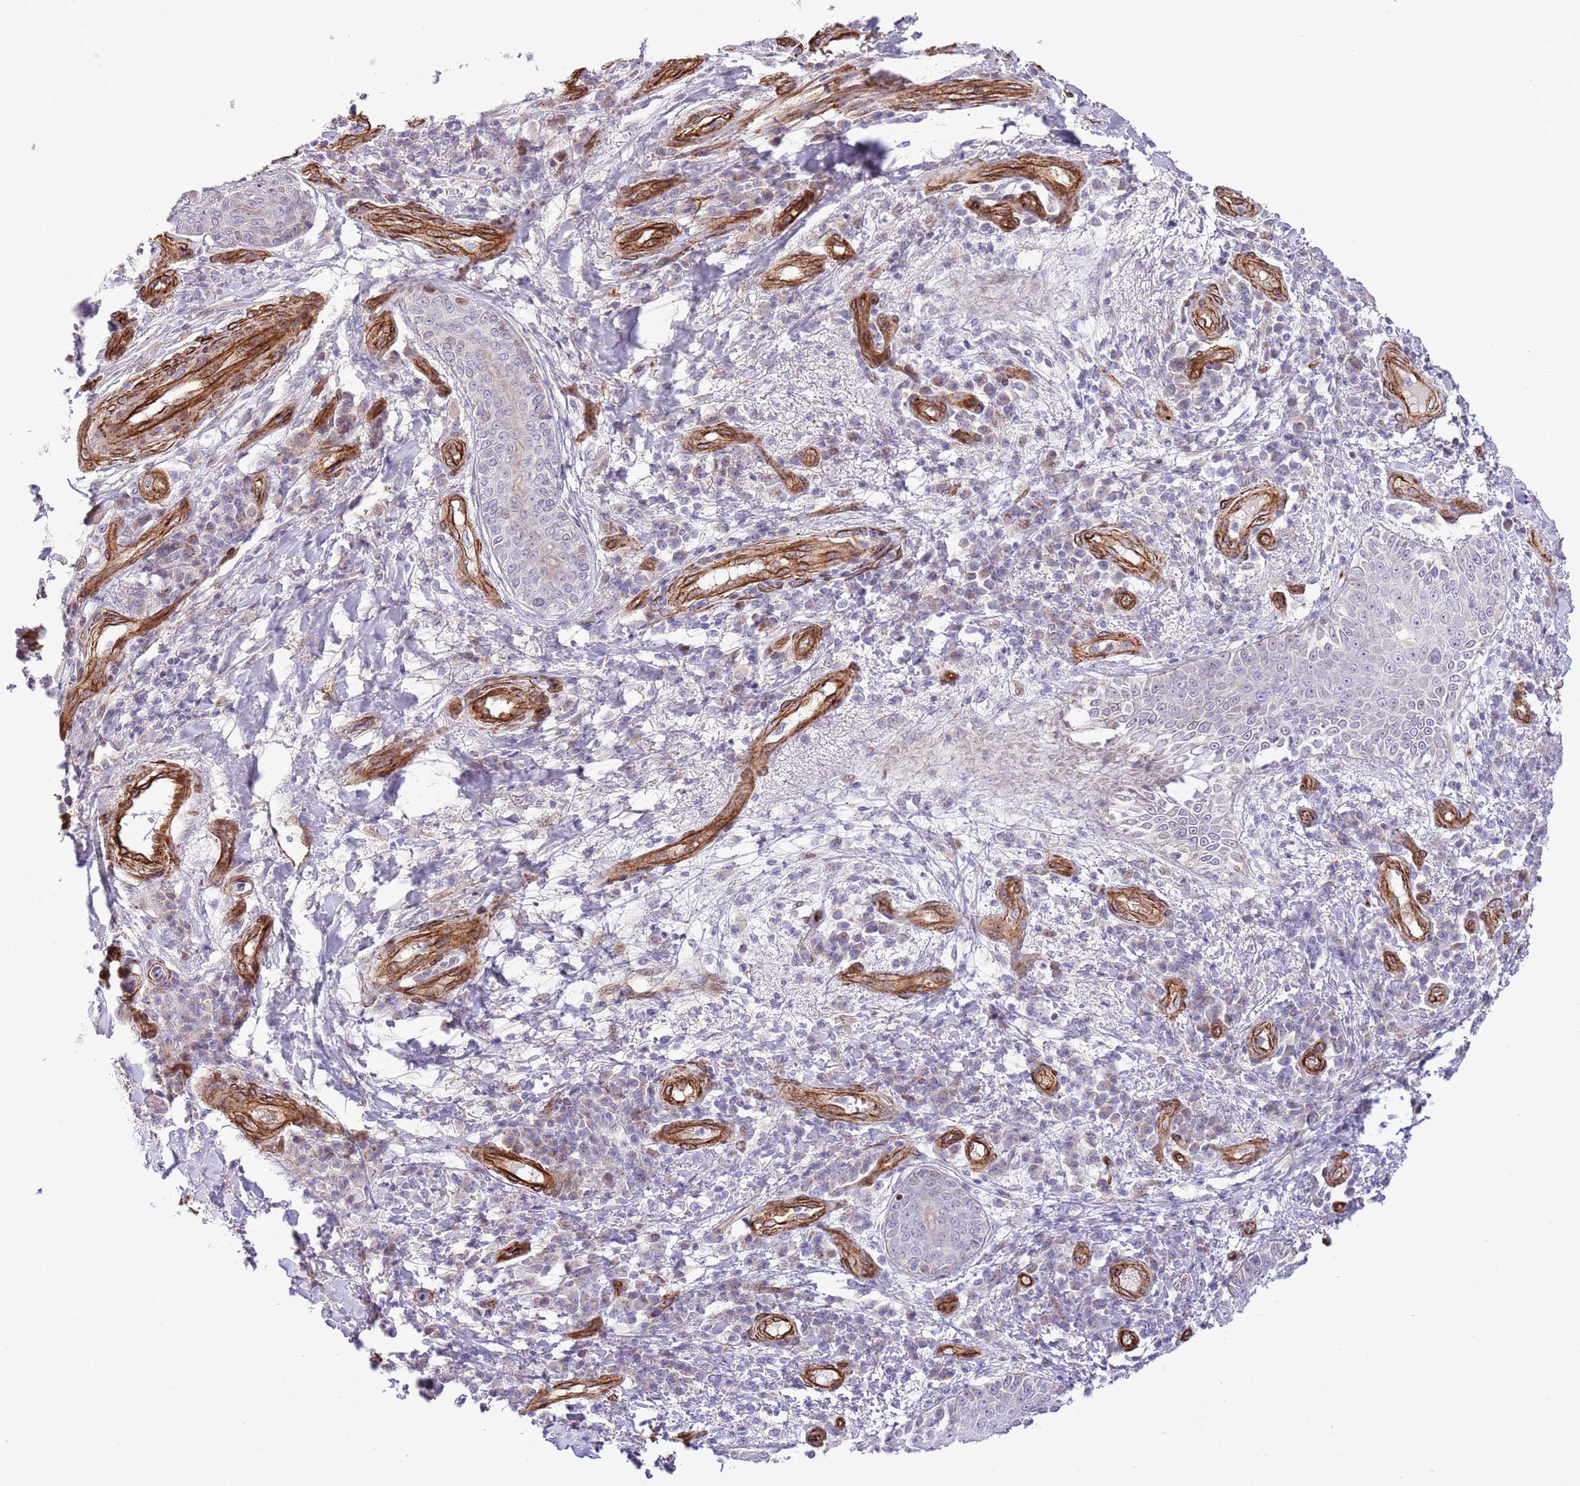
{"staining": {"intensity": "negative", "quantity": "none", "location": "none"}, "tissue": "skin cancer", "cell_type": "Tumor cells", "image_type": "cancer", "snomed": [{"axis": "morphology", "description": "Squamous cell carcinoma, NOS"}, {"axis": "topography", "description": "Skin"}], "caption": "A photomicrograph of human skin cancer (squamous cell carcinoma) is negative for staining in tumor cells. (DAB (3,3'-diaminobenzidine) IHC, high magnification).", "gene": "NEK3", "patient": {"sex": "male", "age": 70}}